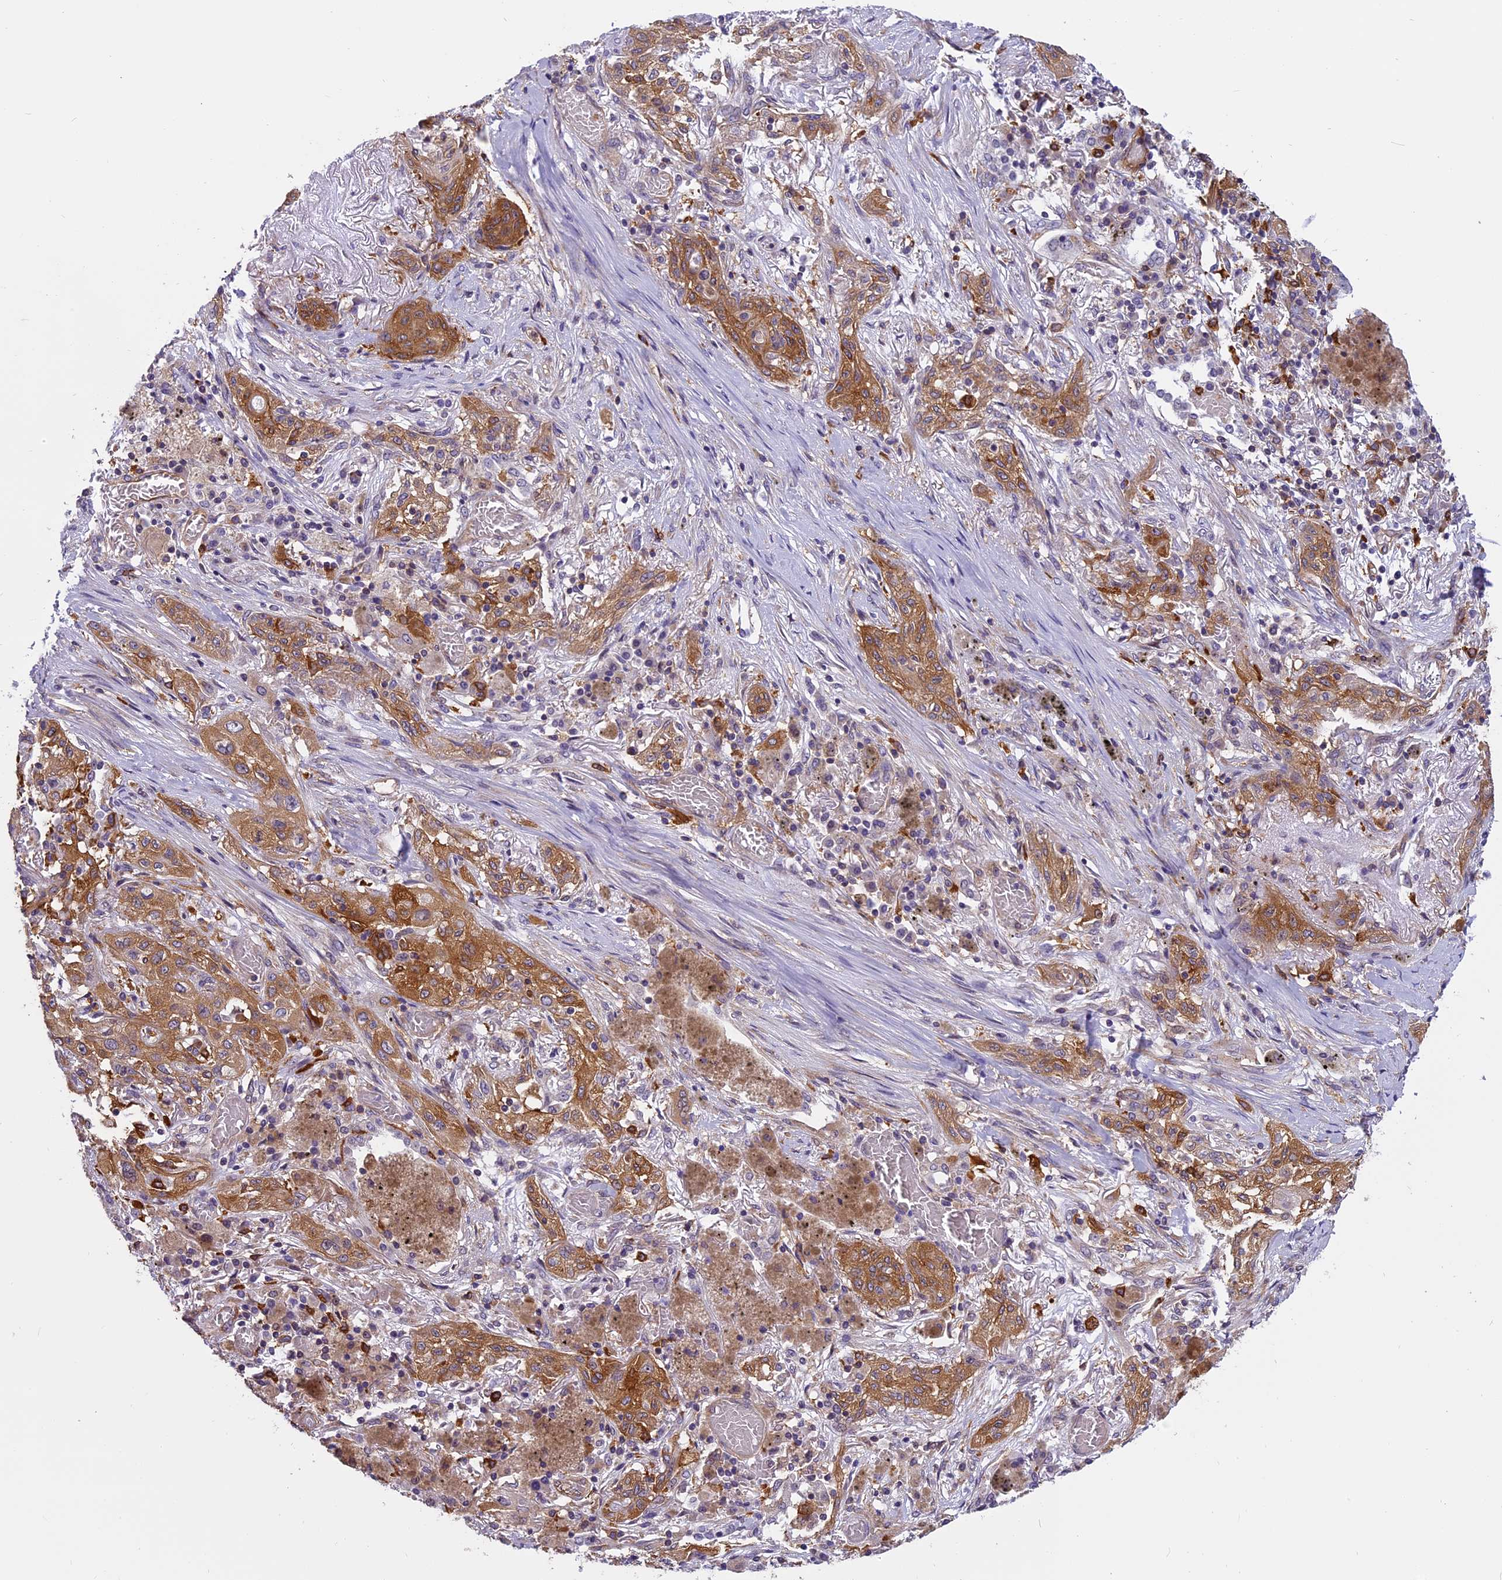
{"staining": {"intensity": "moderate", "quantity": ">75%", "location": "cytoplasmic/membranous"}, "tissue": "lung cancer", "cell_type": "Tumor cells", "image_type": "cancer", "snomed": [{"axis": "morphology", "description": "Squamous cell carcinoma, NOS"}, {"axis": "topography", "description": "Lung"}], "caption": "Lung squamous cell carcinoma stained with DAB (3,3'-diaminobenzidine) immunohistochemistry demonstrates medium levels of moderate cytoplasmic/membranous expression in about >75% of tumor cells. (DAB IHC with brightfield microscopy, high magnification).", "gene": "EHBP1L1", "patient": {"sex": "female", "age": 47}}